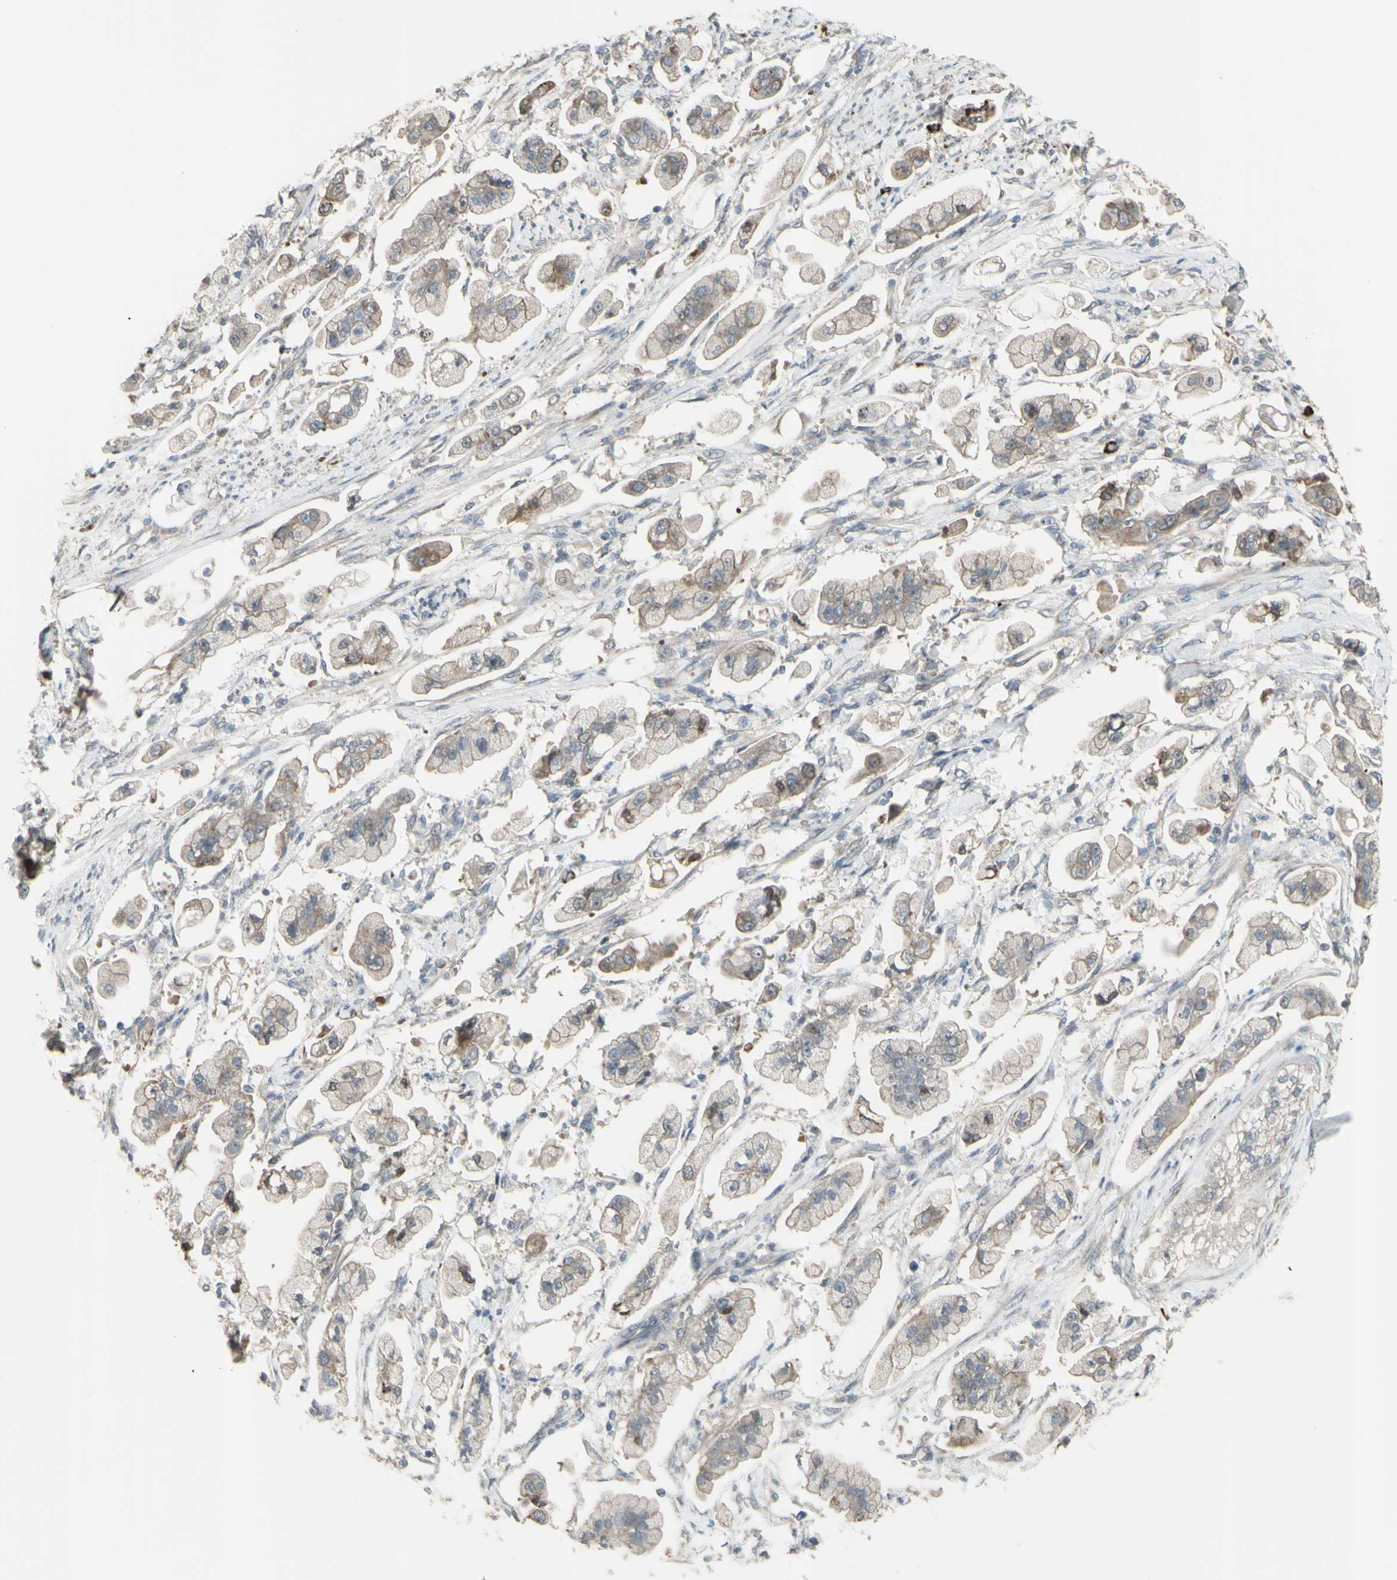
{"staining": {"intensity": "weak", "quantity": ">75%", "location": "cytoplasmic/membranous"}, "tissue": "stomach cancer", "cell_type": "Tumor cells", "image_type": "cancer", "snomed": [{"axis": "morphology", "description": "Adenocarcinoma, NOS"}, {"axis": "topography", "description": "Stomach"}], "caption": "Stomach cancer tissue reveals weak cytoplasmic/membranous positivity in approximately >75% of tumor cells", "gene": "GRAMD1B", "patient": {"sex": "male", "age": 62}}